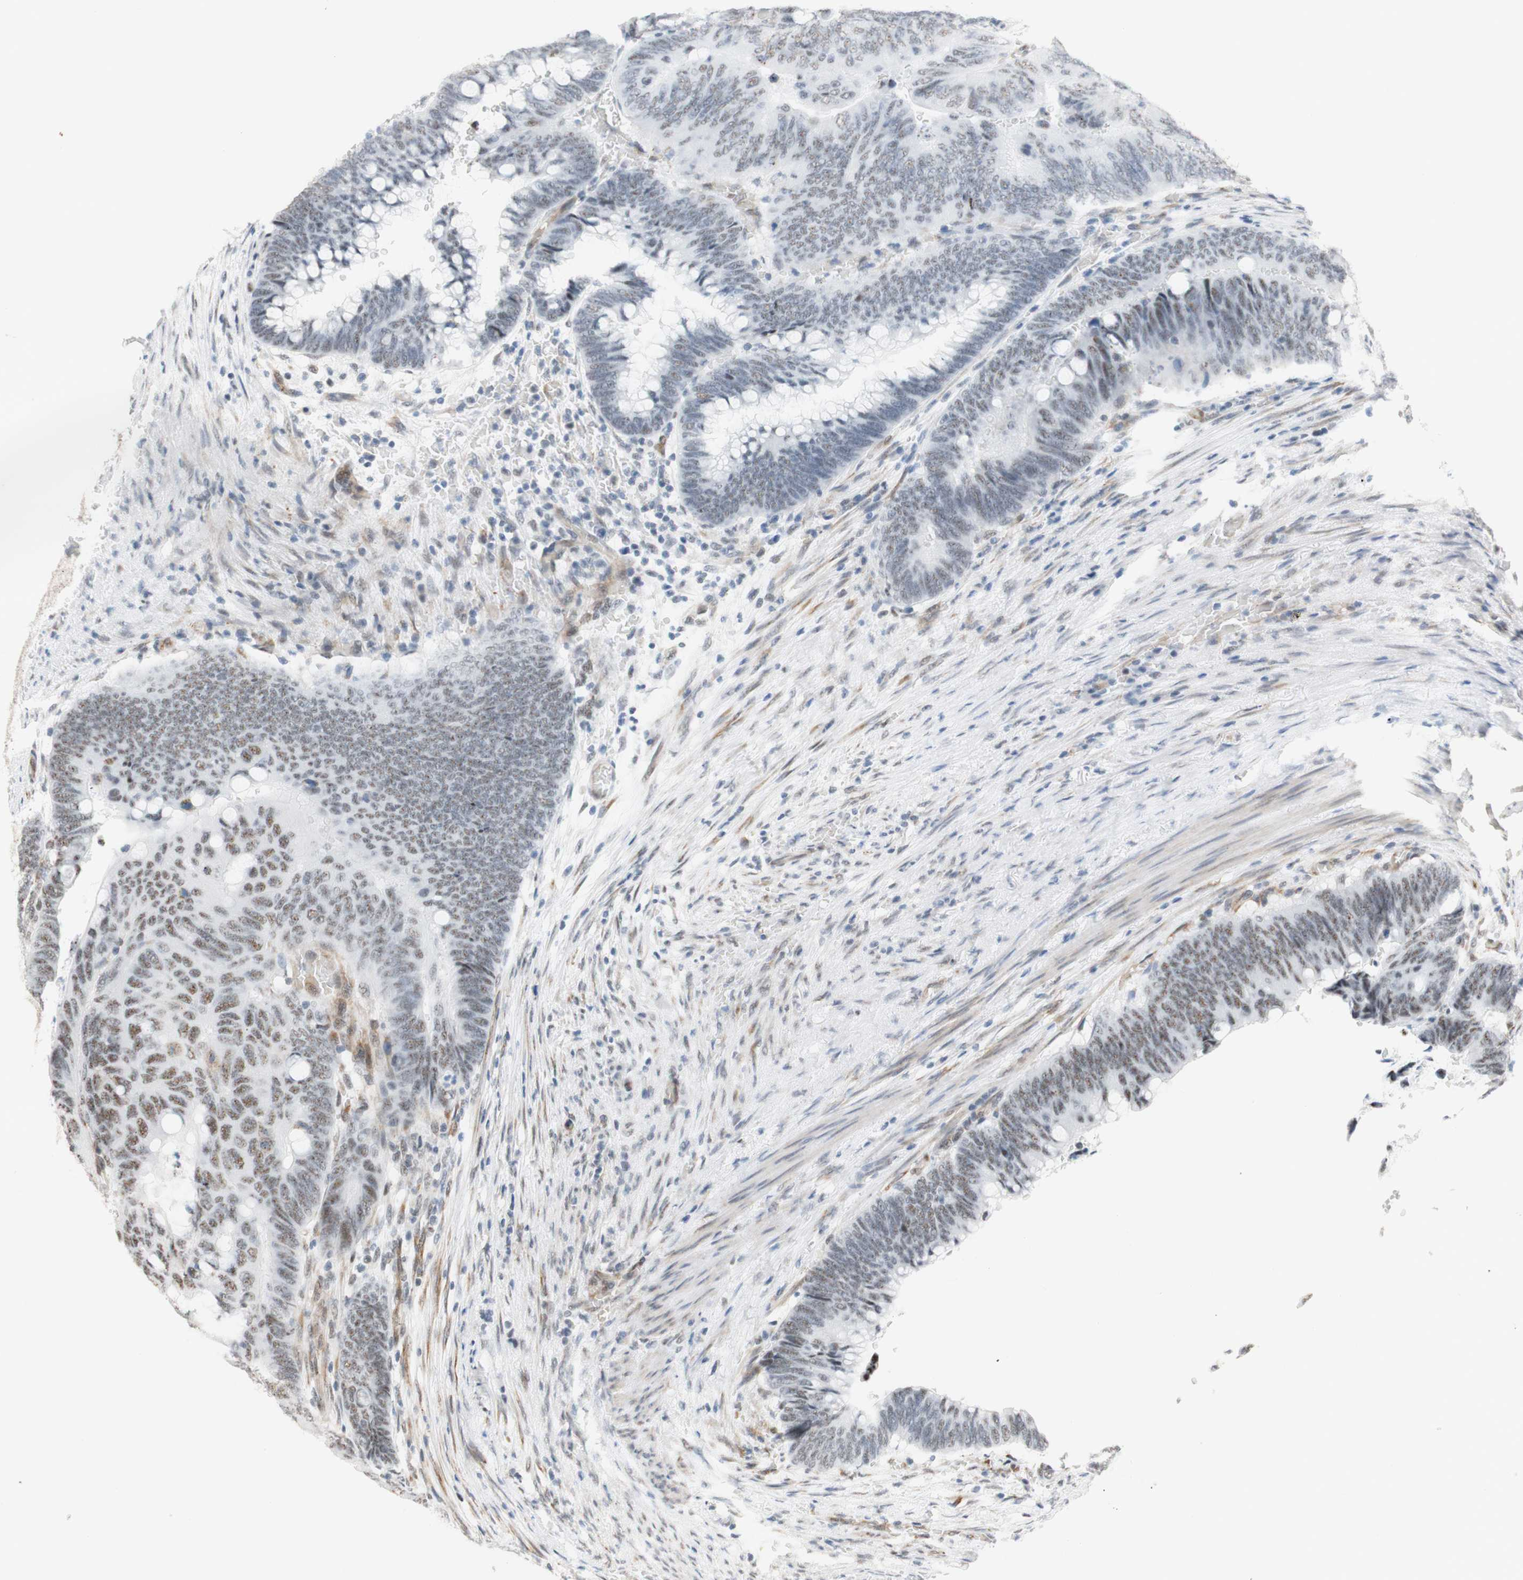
{"staining": {"intensity": "negative", "quantity": "none", "location": "none"}, "tissue": "colorectal cancer", "cell_type": "Tumor cells", "image_type": "cancer", "snomed": [{"axis": "morphology", "description": "Normal tissue, NOS"}, {"axis": "morphology", "description": "Adenocarcinoma, NOS"}, {"axis": "topography", "description": "Rectum"}, {"axis": "topography", "description": "Peripheral nerve tissue"}], "caption": "Immunohistochemistry histopathology image of neoplastic tissue: colorectal cancer stained with DAB demonstrates no significant protein expression in tumor cells.", "gene": "SAP18", "patient": {"sex": "male", "age": 92}}